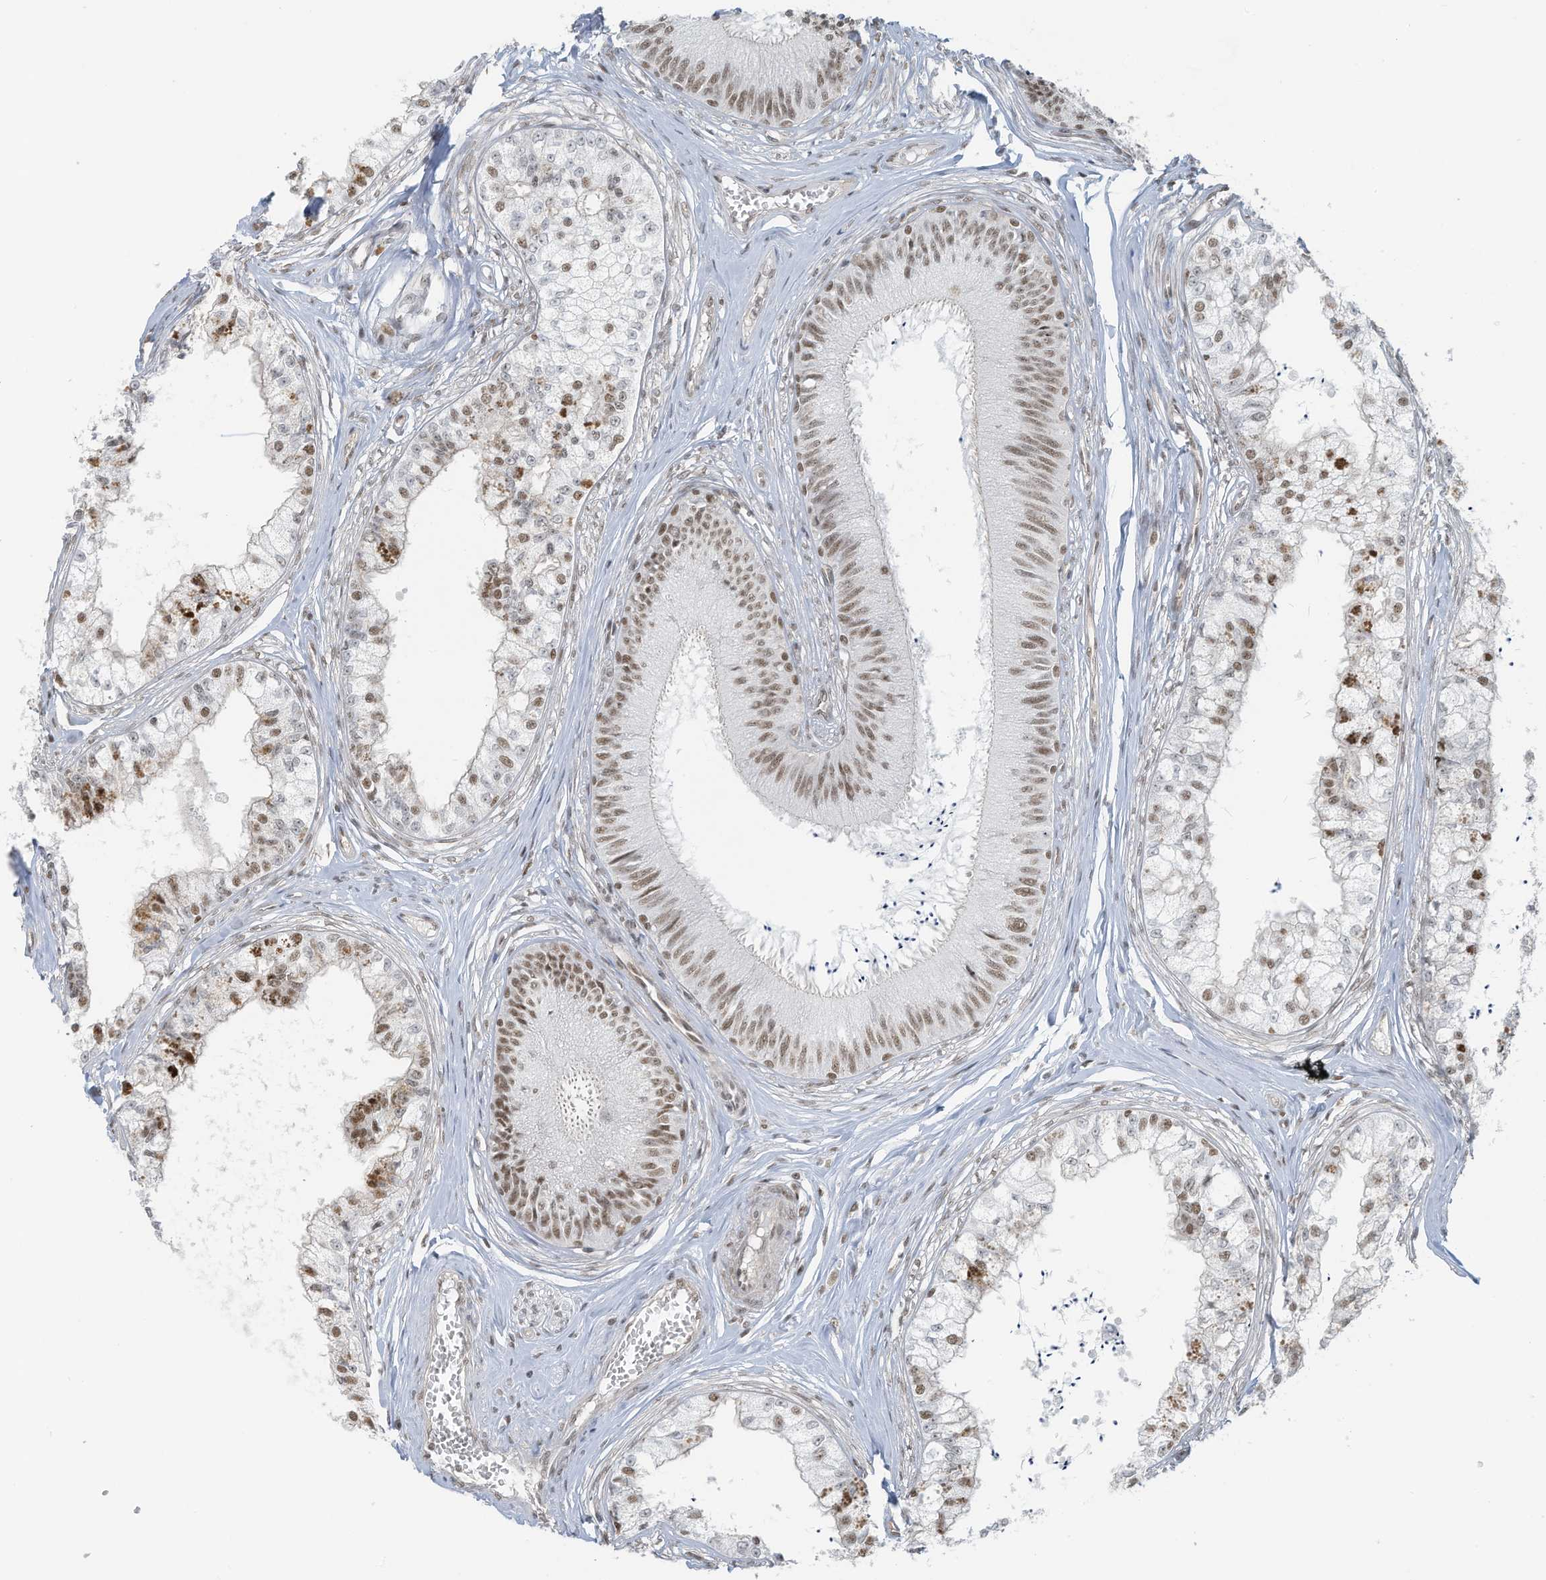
{"staining": {"intensity": "moderate", "quantity": ">75%", "location": "nuclear"}, "tissue": "epididymis", "cell_type": "Glandular cells", "image_type": "normal", "snomed": [{"axis": "morphology", "description": "Normal tissue, NOS"}, {"axis": "topography", "description": "Epididymis"}], "caption": "DAB immunohistochemical staining of normal epididymis reveals moderate nuclear protein staining in about >75% of glandular cells. (IHC, brightfield microscopy, high magnification).", "gene": "DBR1", "patient": {"sex": "male", "age": 79}}